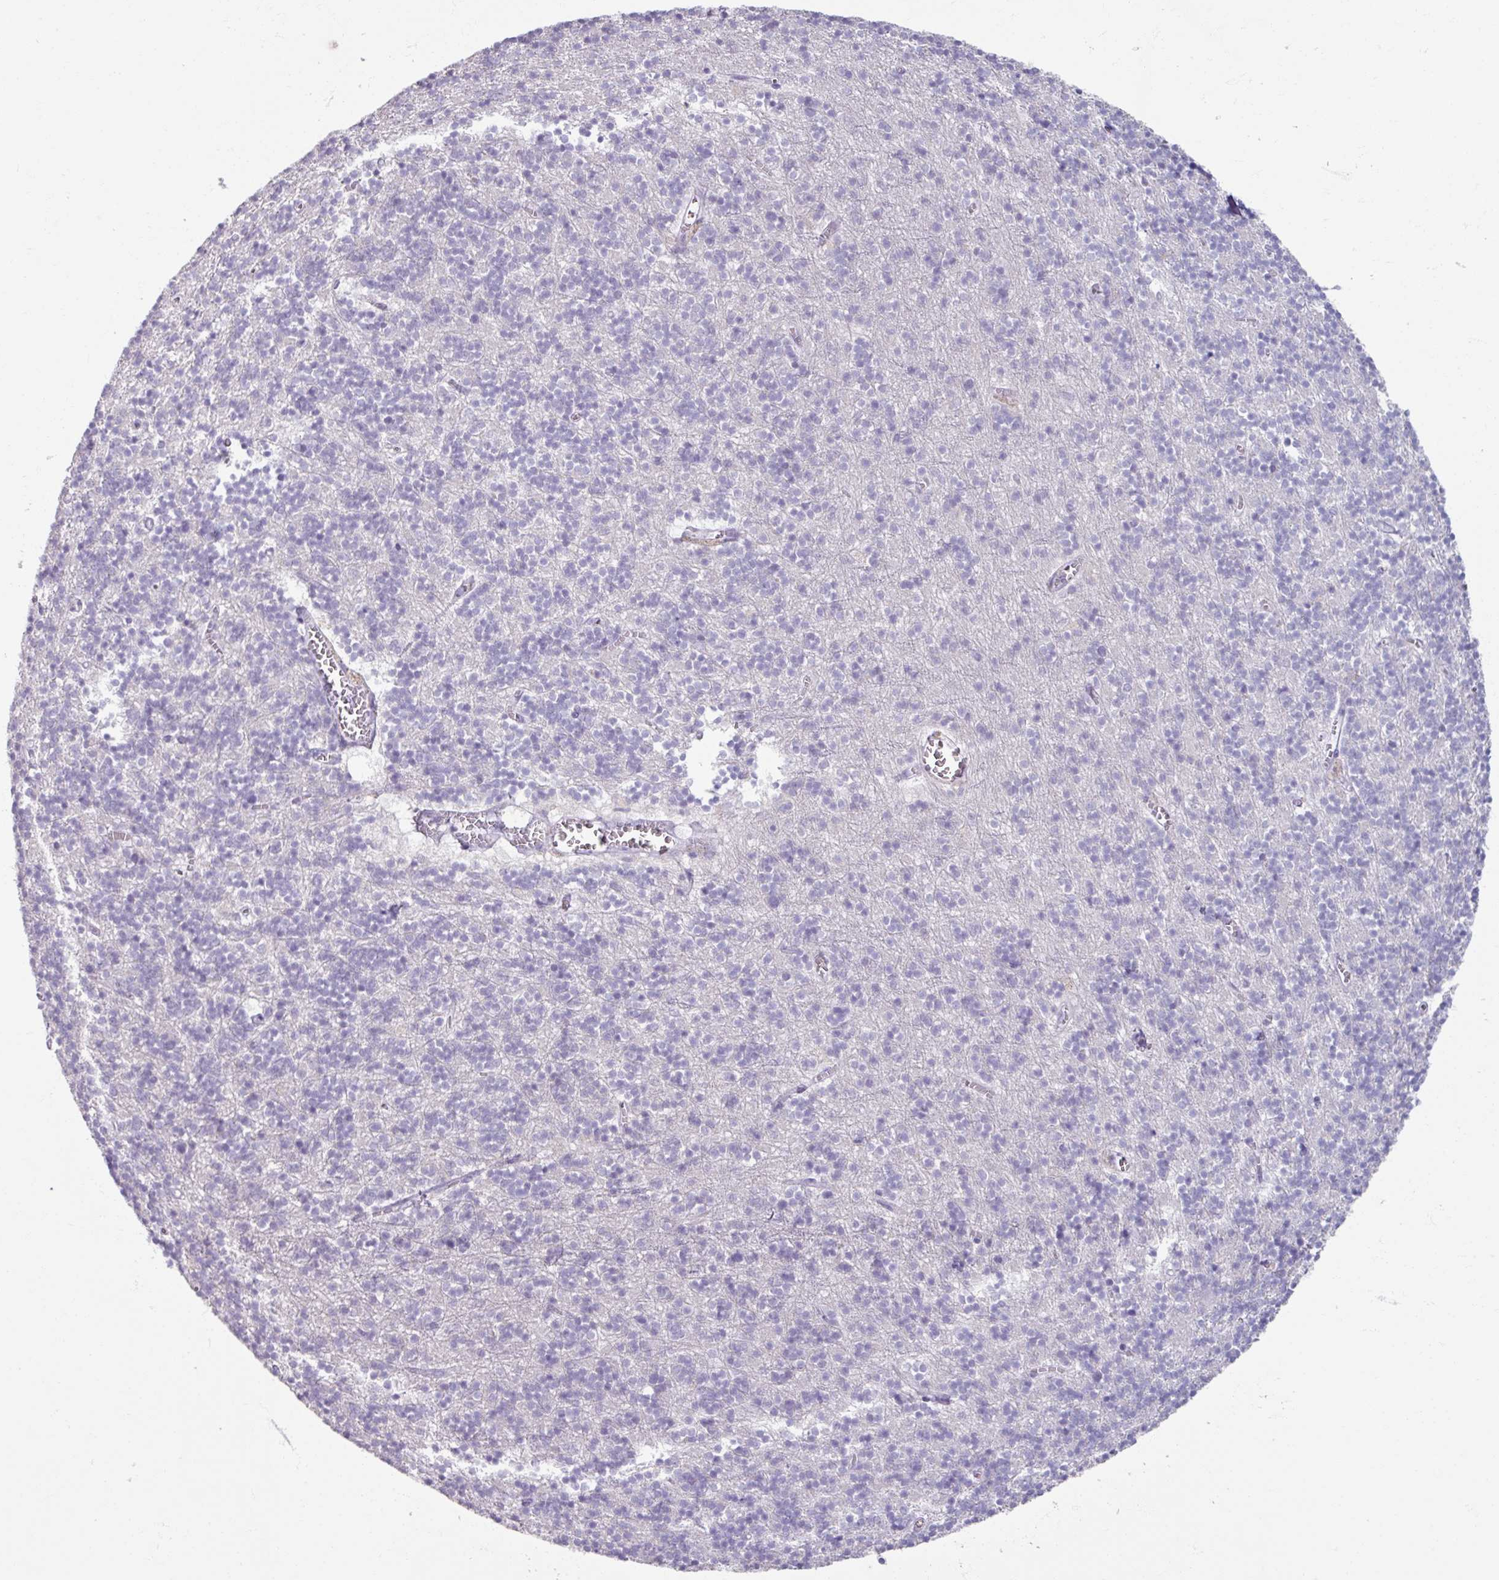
{"staining": {"intensity": "negative", "quantity": "none", "location": "none"}, "tissue": "cerebellum", "cell_type": "Cells in granular layer", "image_type": "normal", "snomed": [{"axis": "morphology", "description": "Normal tissue, NOS"}, {"axis": "topography", "description": "Cerebellum"}], "caption": "Immunohistochemistry photomicrograph of benign cerebellum stained for a protein (brown), which shows no expression in cells in granular layer. The staining is performed using DAB brown chromogen with nuclei counter-stained in using hematoxylin.", "gene": "SLC27A5", "patient": {"sex": "male", "age": 54}}